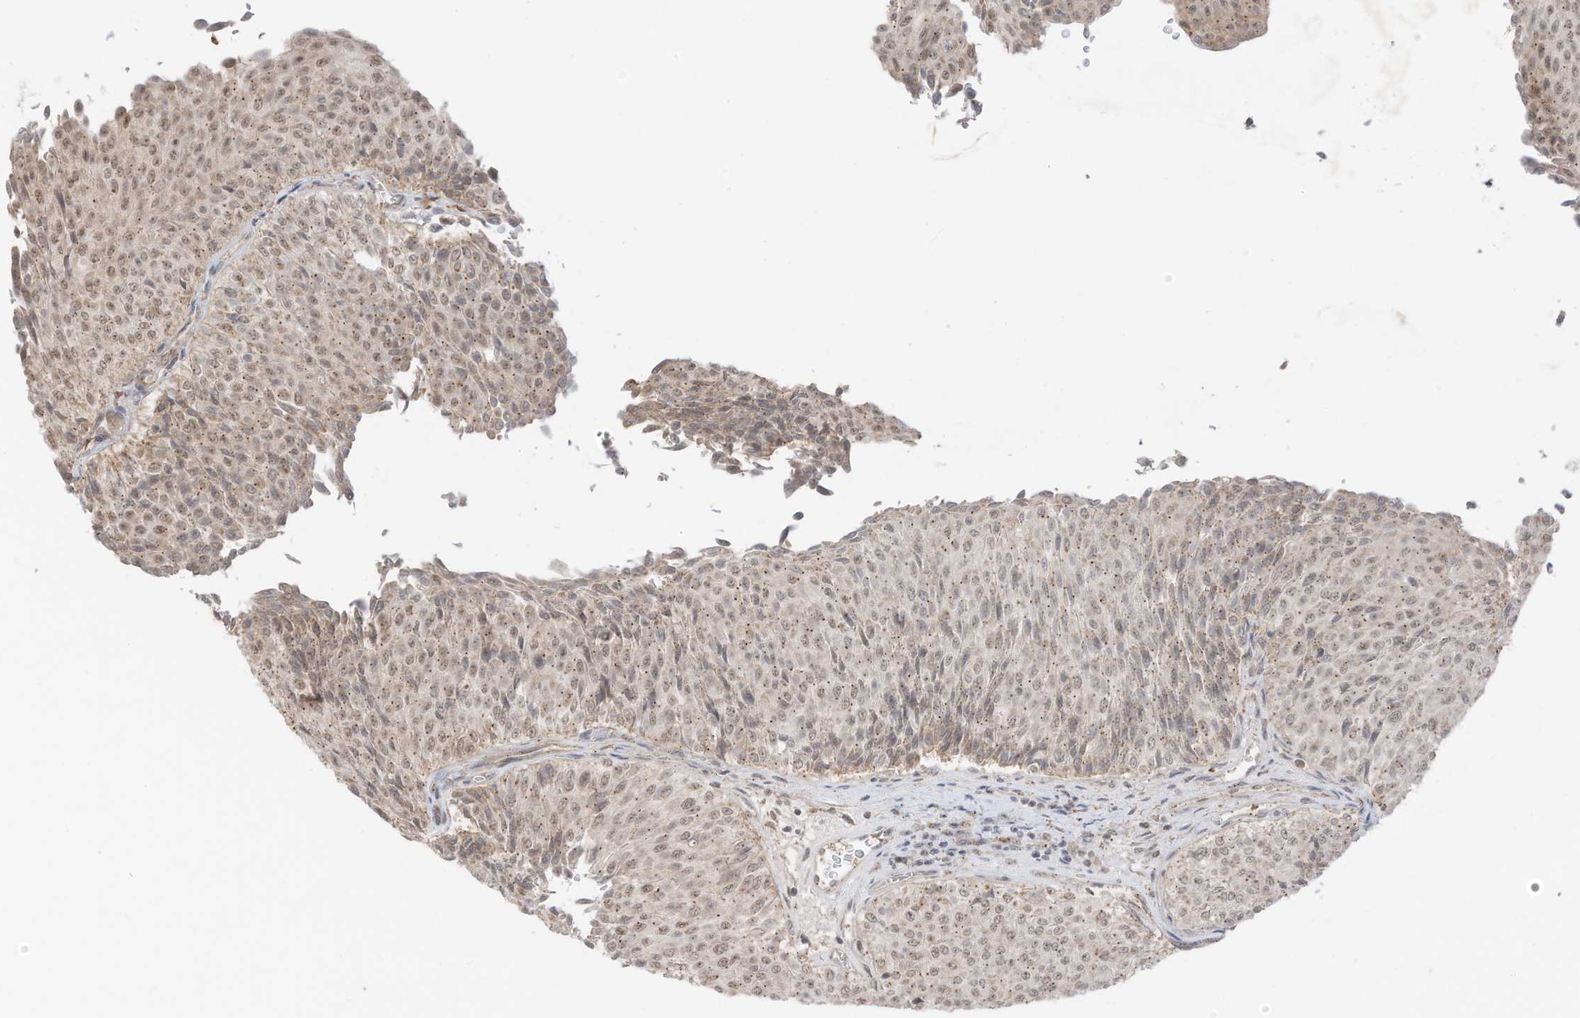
{"staining": {"intensity": "moderate", "quantity": "25%-75%", "location": "cytoplasmic/membranous,nuclear"}, "tissue": "urothelial cancer", "cell_type": "Tumor cells", "image_type": "cancer", "snomed": [{"axis": "morphology", "description": "Urothelial carcinoma, Low grade"}, {"axis": "topography", "description": "Urinary bladder"}], "caption": "Immunohistochemistry (IHC) of urothelial cancer reveals medium levels of moderate cytoplasmic/membranous and nuclear expression in approximately 25%-75% of tumor cells.", "gene": "N4BP3", "patient": {"sex": "male", "age": 78}}